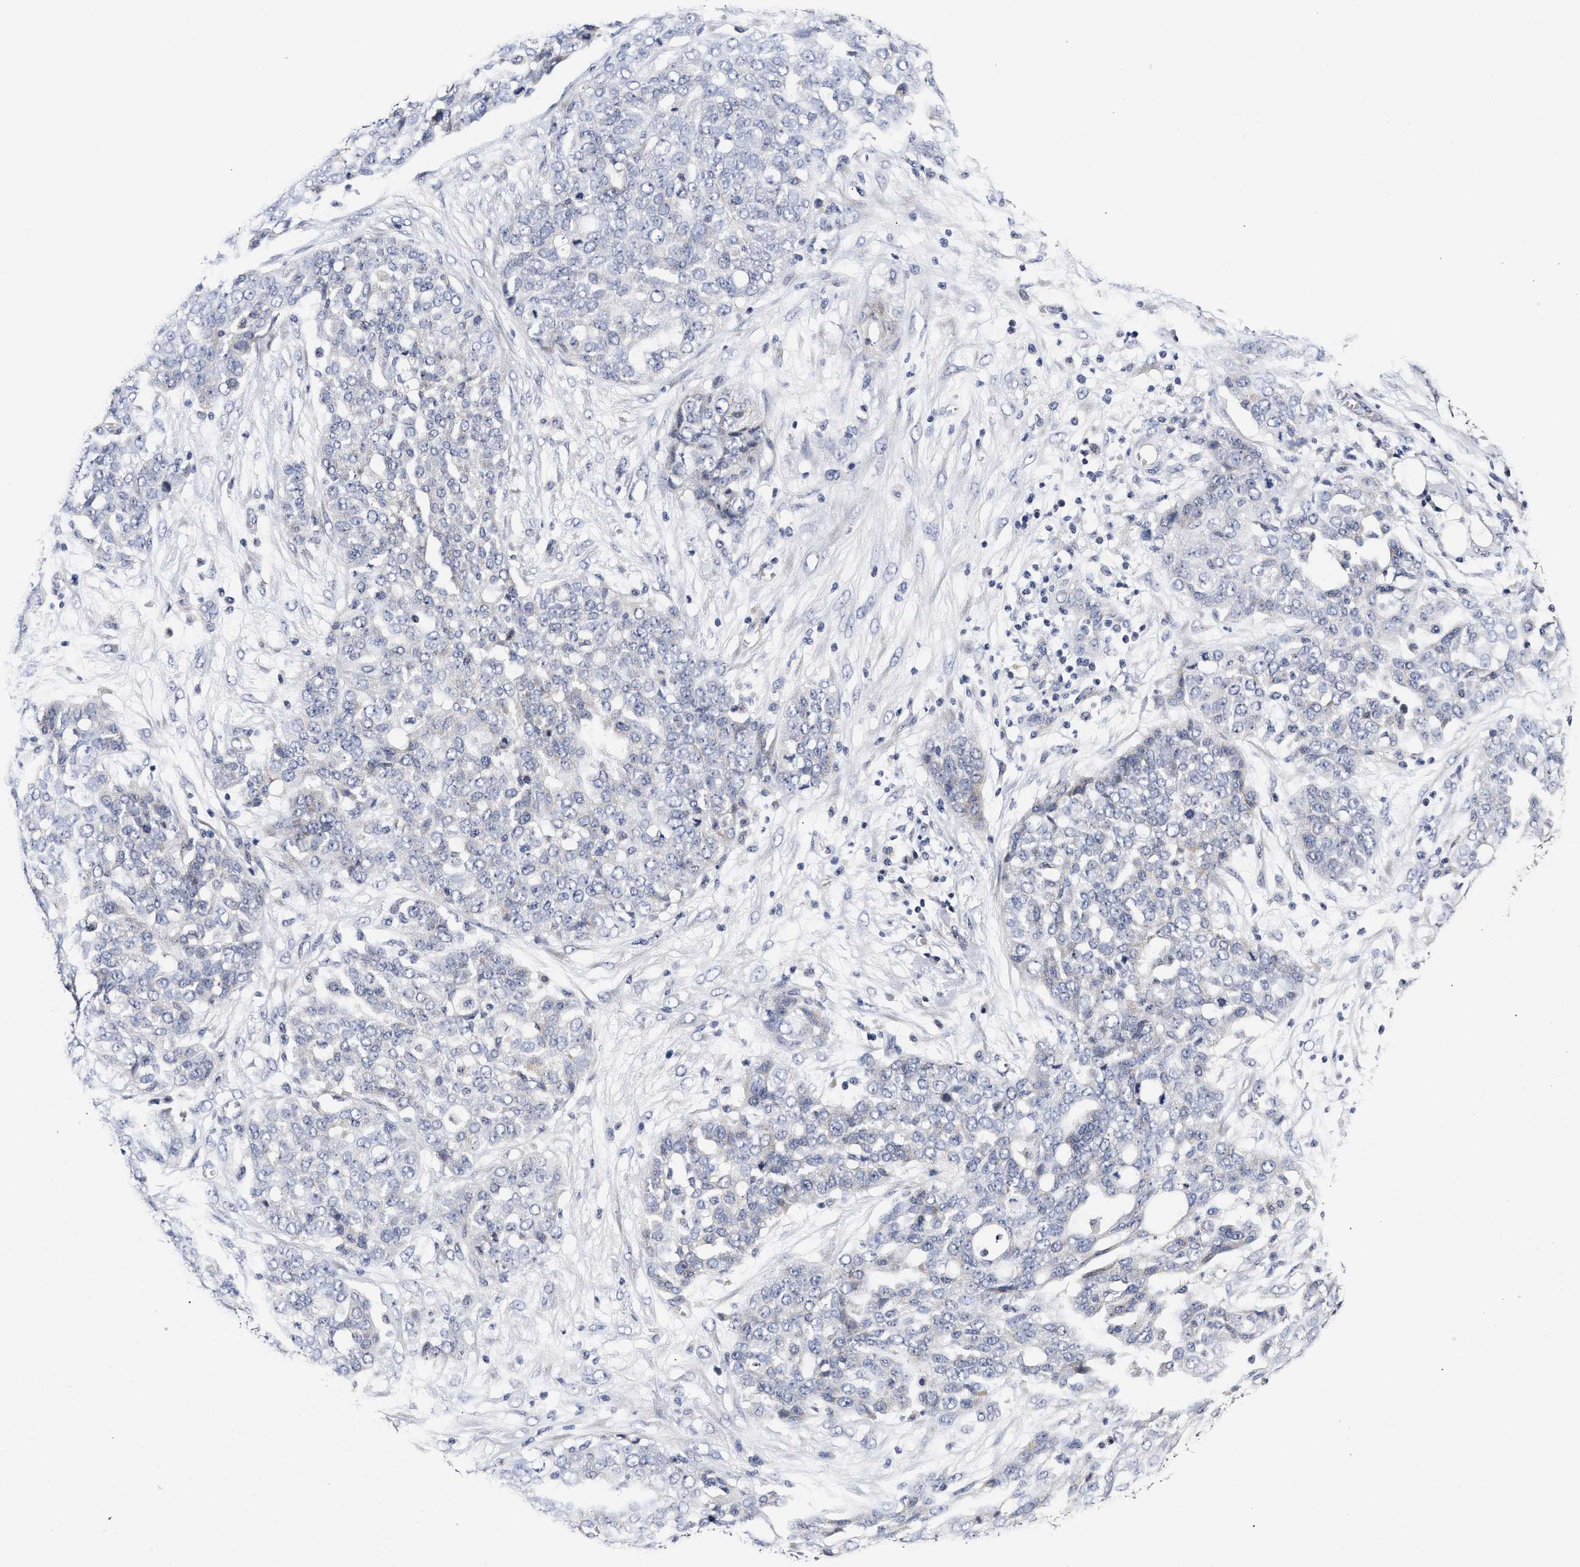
{"staining": {"intensity": "negative", "quantity": "none", "location": "none"}, "tissue": "ovarian cancer", "cell_type": "Tumor cells", "image_type": "cancer", "snomed": [{"axis": "morphology", "description": "Cystadenocarcinoma, serous, NOS"}, {"axis": "topography", "description": "Soft tissue"}, {"axis": "topography", "description": "Ovary"}], "caption": "IHC of ovarian serous cystadenocarcinoma reveals no expression in tumor cells.", "gene": "RINT1", "patient": {"sex": "female", "age": 57}}